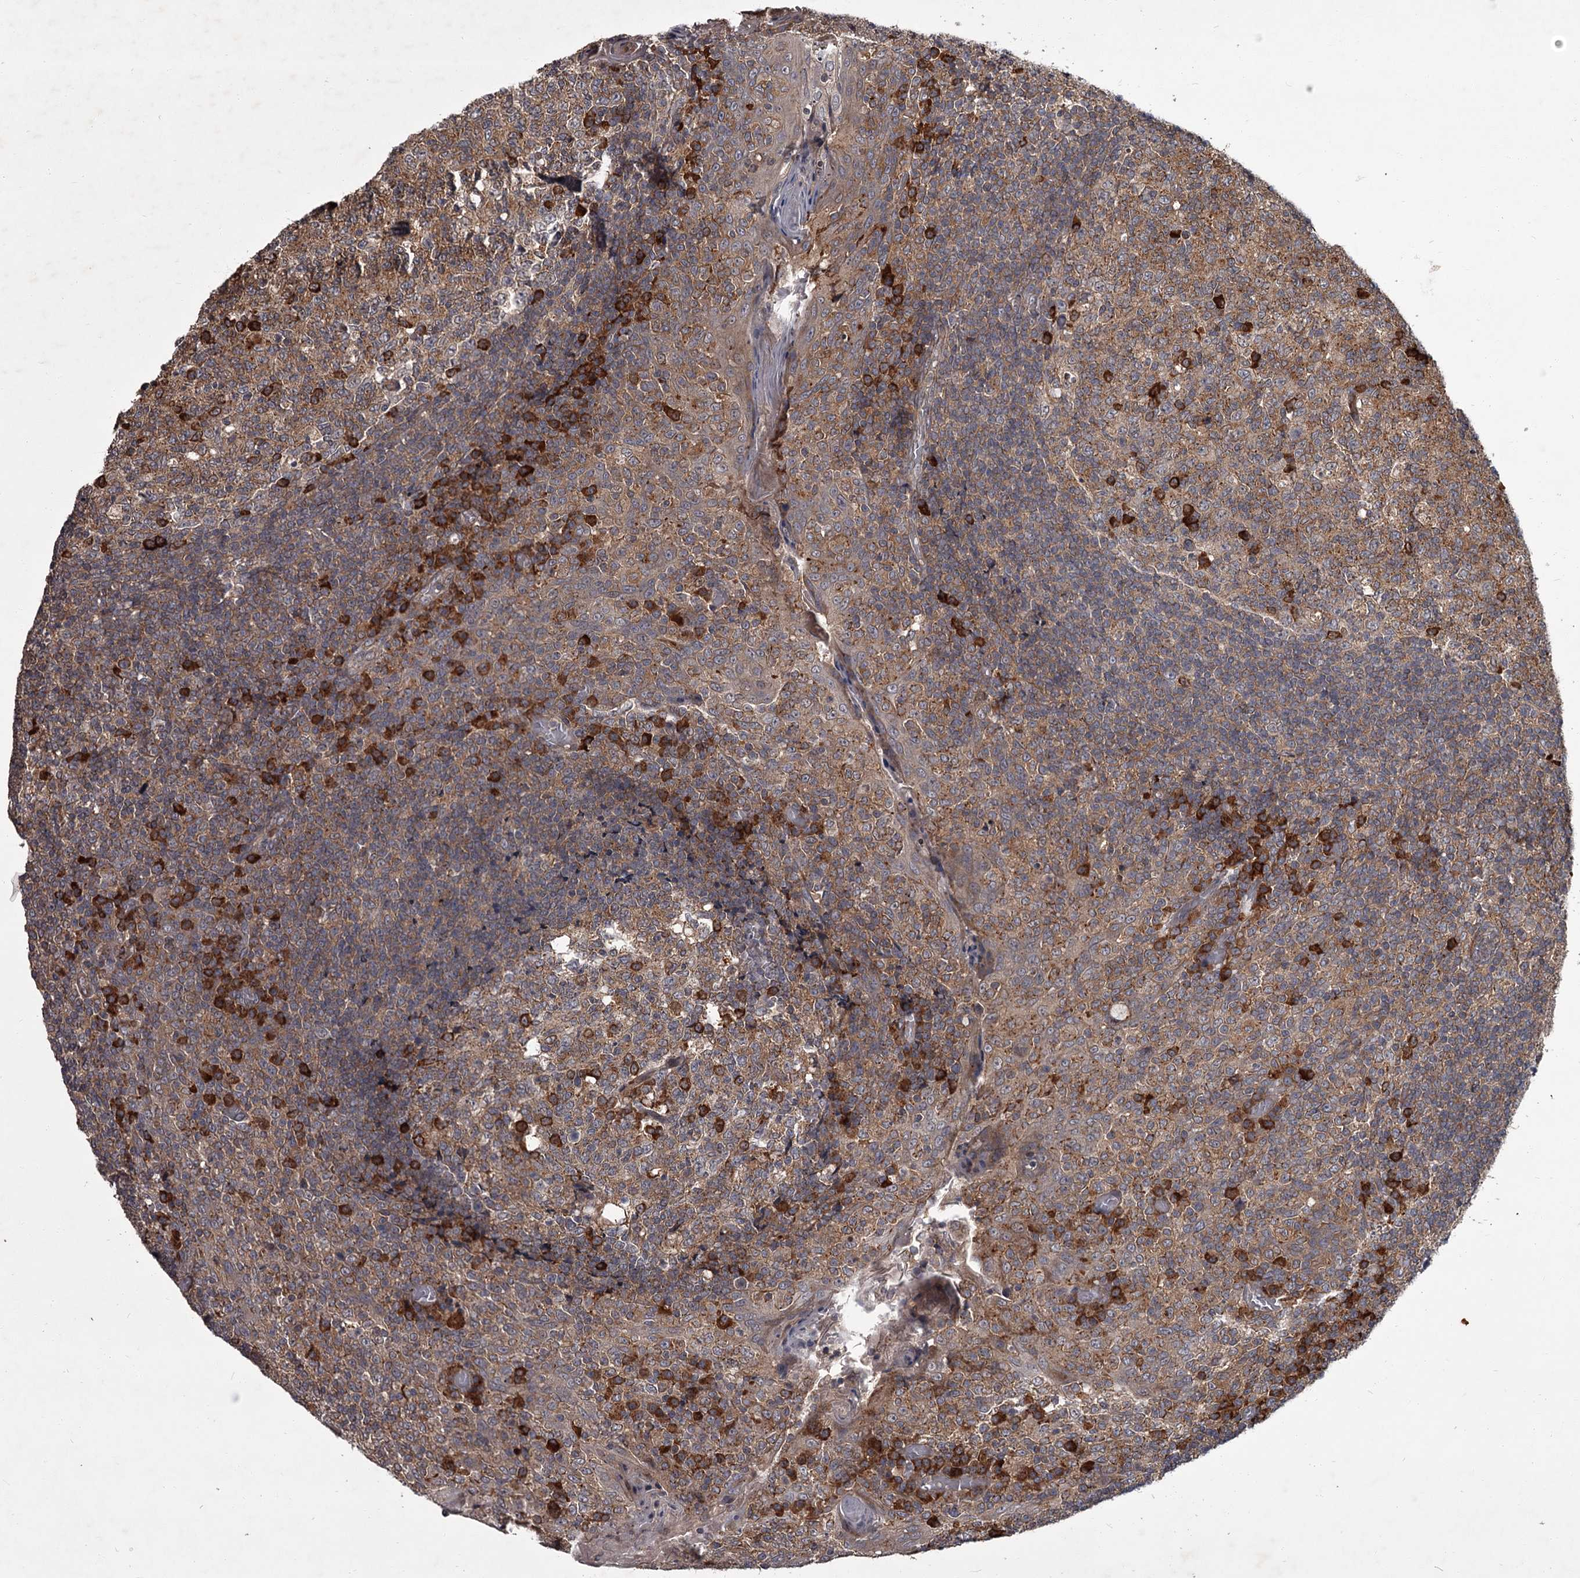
{"staining": {"intensity": "moderate", "quantity": ">75%", "location": "cytoplasmic/membranous"}, "tissue": "tonsil", "cell_type": "Germinal center cells", "image_type": "normal", "snomed": [{"axis": "morphology", "description": "Normal tissue, NOS"}, {"axis": "topography", "description": "Tonsil"}], "caption": "Protein staining demonstrates moderate cytoplasmic/membranous positivity in approximately >75% of germinal center cells in unremarkable tonsil. (IHC, brightfield microscopy, high magnification).", "gene": "UNC93B1", "patient": {"sex": "female", "age": 19}}